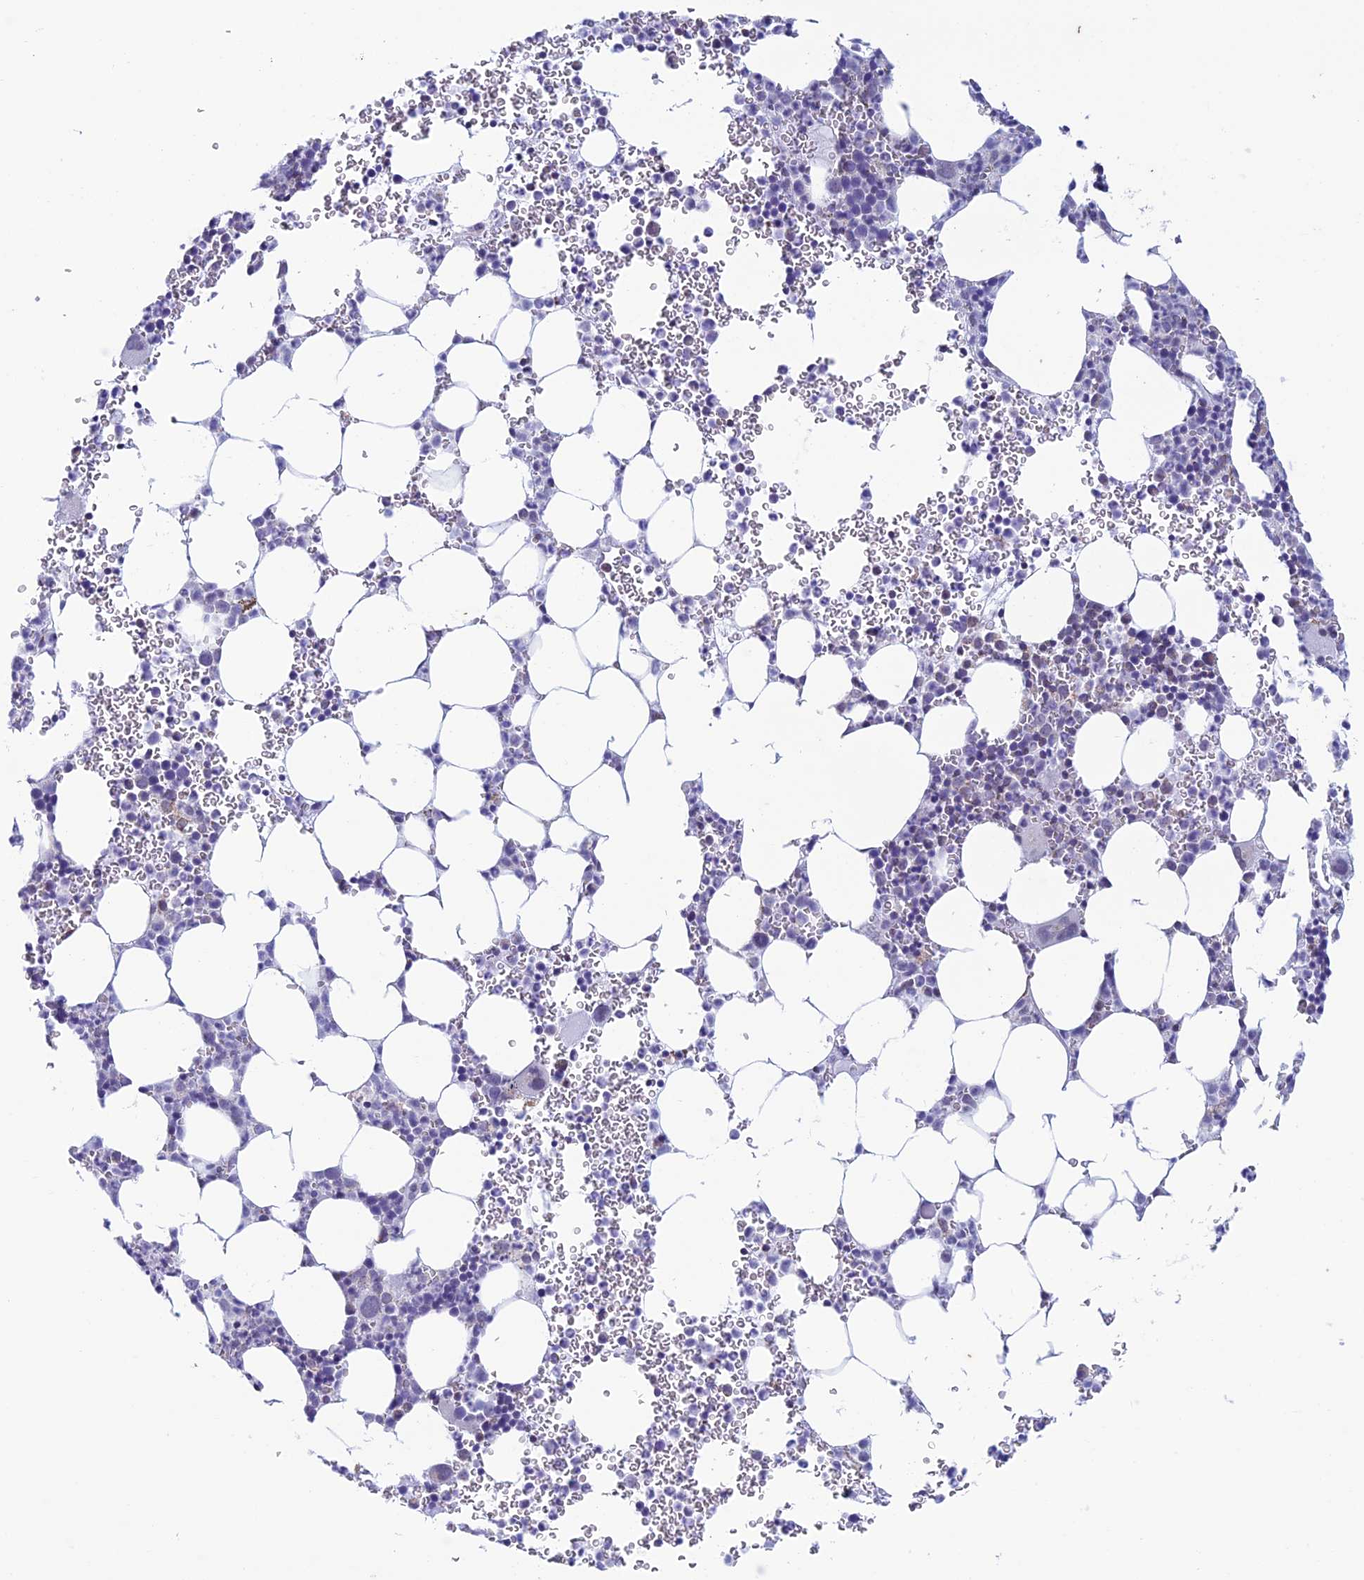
{"staining": {"intensity": "negative", "quantity": "none", "location": "none"}, "tissue": "bone marrow", "cell_type": "Hematopoietic cells", "image_type": "normal", "snomed": [{"axis": "morphology", "description": "Normal tissue, NOS"}, {"axis": "topography", "description": "Bone marrow"}], "caption": "The micrograph exhibits no significant positivity in hematopoietic cells of bone marrow. (Brightfield microscopy of DAB IHC at high magnification).", "gene": "ZNG1A", "patient": {"sex": "female", "age": 78}}